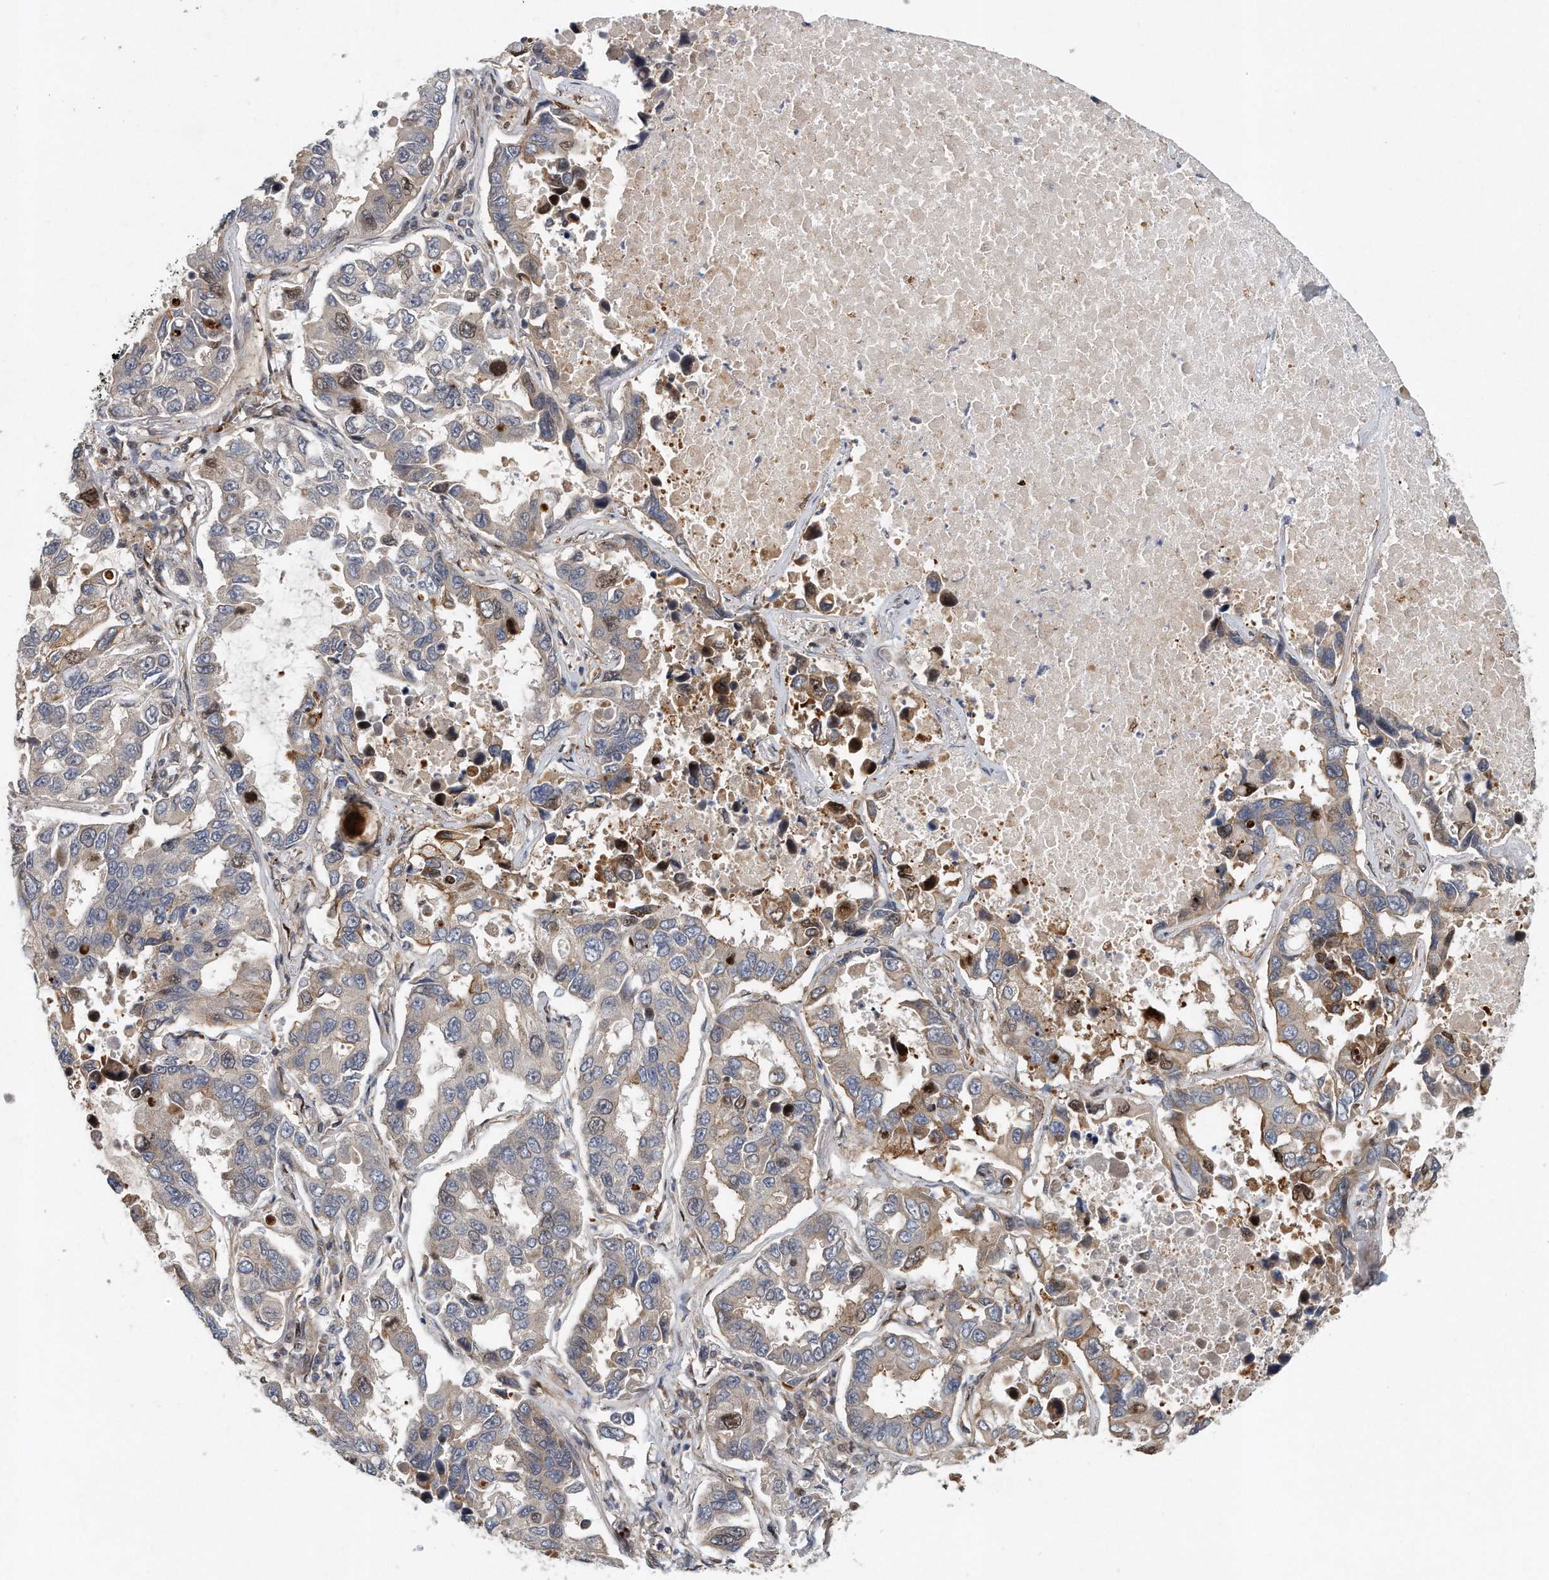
{"staining": {"intensity": "moderate", "quantity": "25%-75%", "location": "cytoplasmic/membranous"}, "tissue": "lung cancer", "cell_type": "Tumor cells", "image_type": "cancer", "snomed": [{"axis": "morphology", "description": "Adenocarcinoma, NOS"}, {"axis": "topography", "description": "Lung"}], "caption": "High-magnification brightfield microscopy of adenocarcinoma (lung) stained with DAB (3,3'-diaminobenzidine) (brown) and counterstained with hematoxylin (blue). tumor cells exhibit moderate cytoplasmic/membranous staining is seen in approximately25%-75% of cells.", "gene": "PCDH8", "patient": {"sex": "male", "age": 64}}